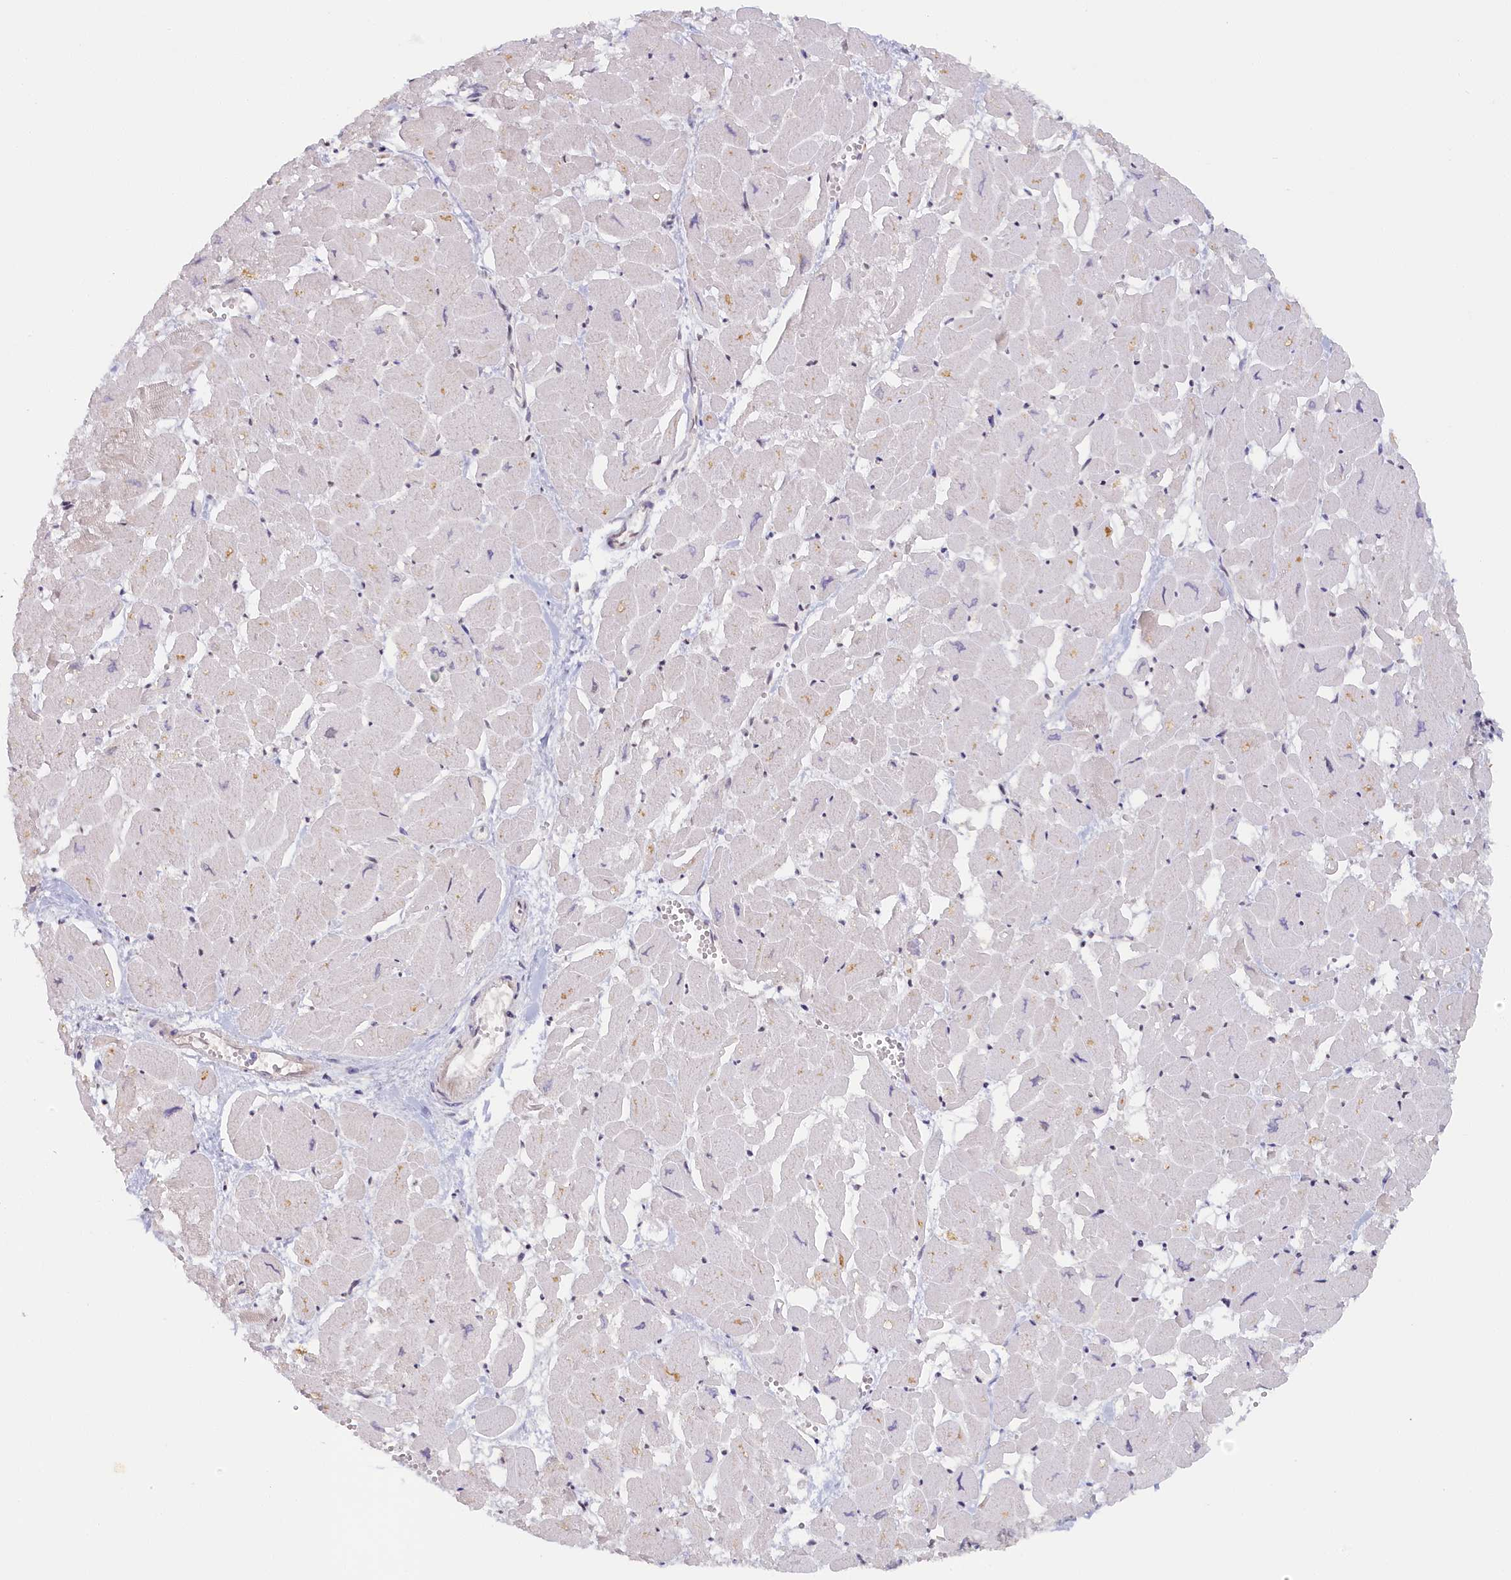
{"staining": {"intensity": "negative", "quantity": "none", "location": "none"}, "tissue": "heart muscle", "cell_type": "Cardiomyocytes", "image_type": "normal", "snomed": [{"axis": "morphology", "description": "Normal tissue, NOS"}, {"axis": "topography", "description": "Heart"}], "caption": "Heart muscle stained for a protein using immunohistochemistry (IHC) displays no positivity cardiomyocytes.", "gene": "SEC31B", "patient": {"sex": "male", "age": 54}}